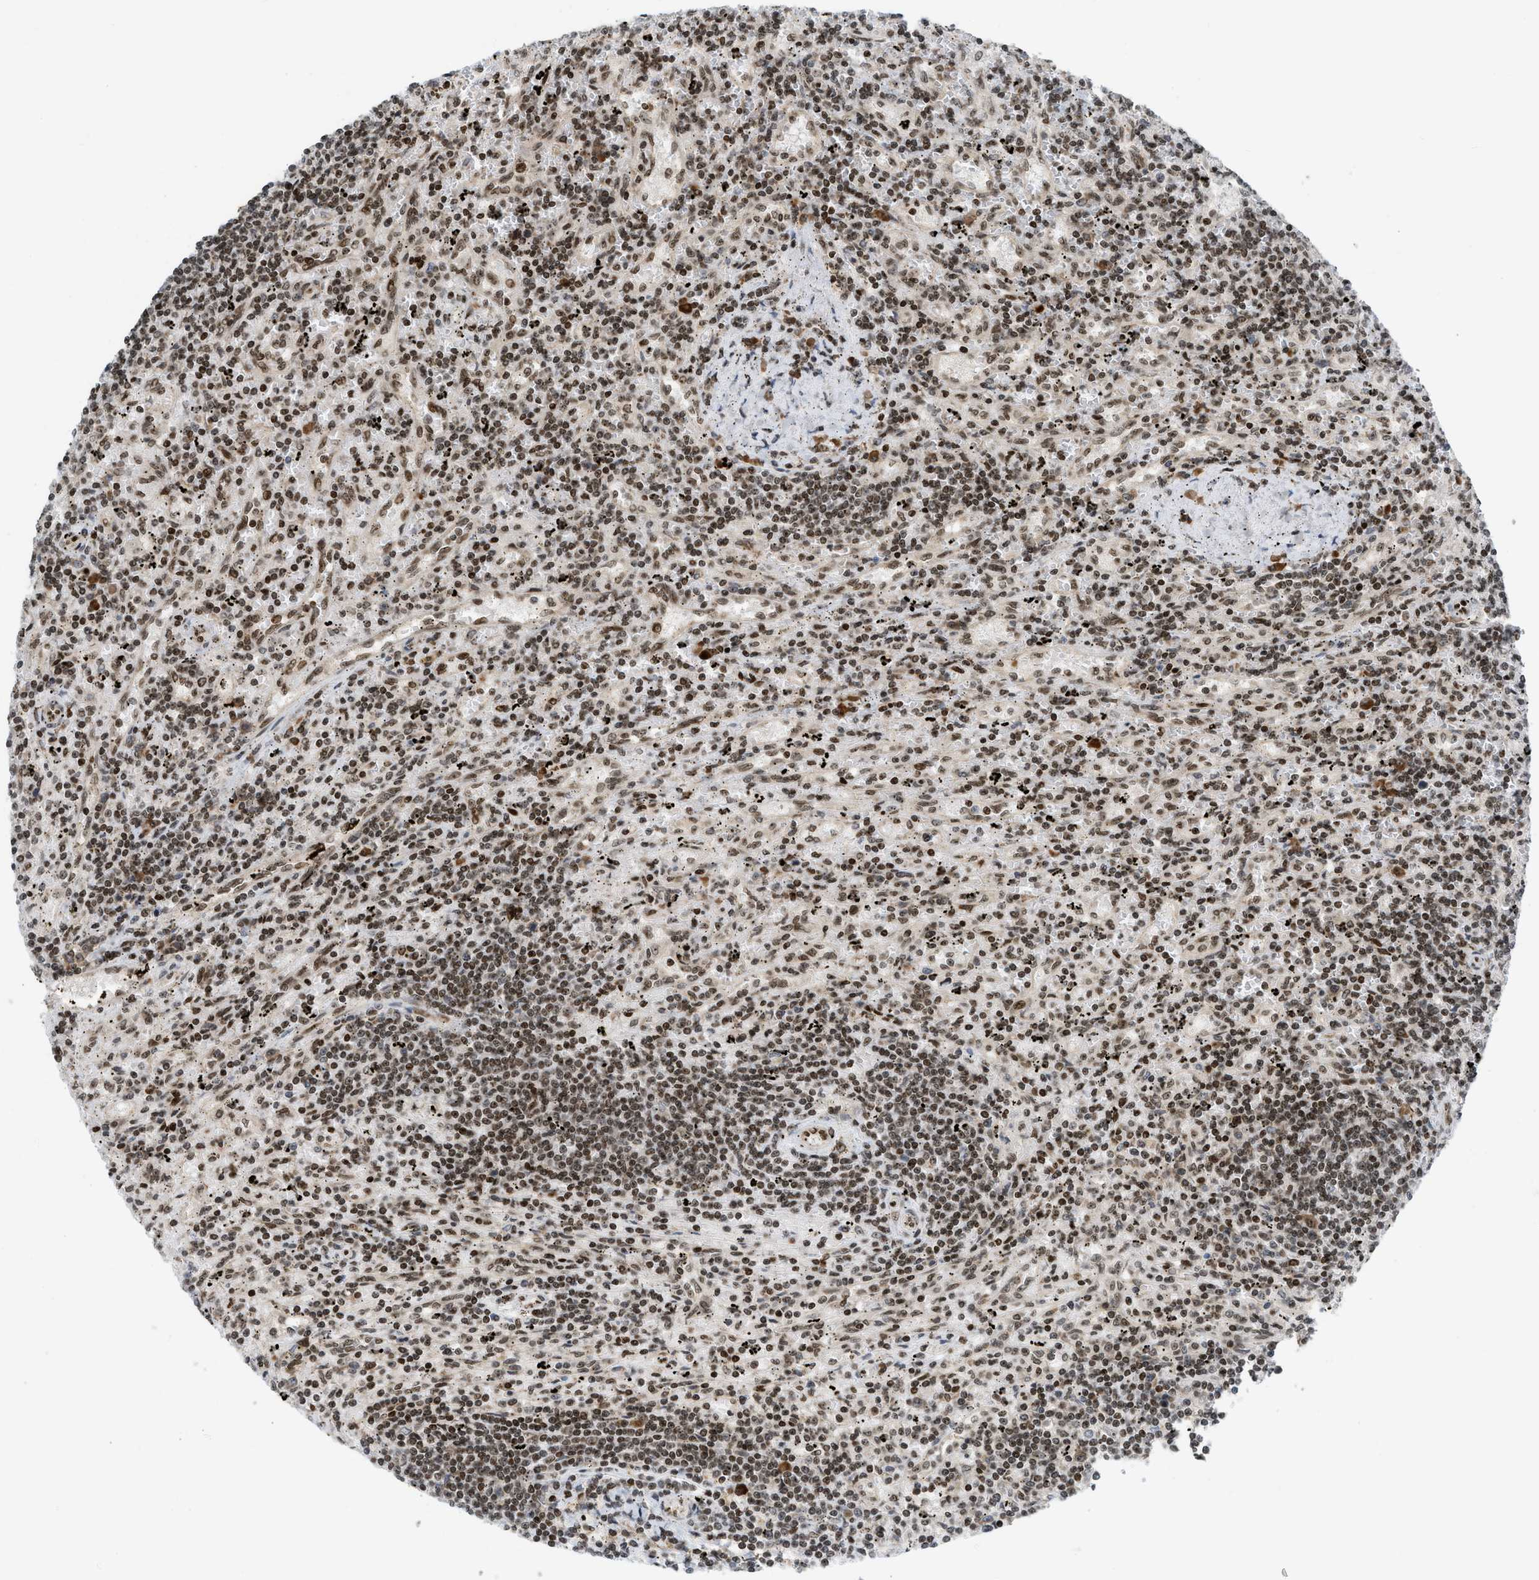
{"staining": {"intensity": "moderate", "quantity": ">75%", "location": "nuclear"}, "tissue": "lymphoma", "cell_type": "Tumor cells", "image_type": "cancer", "snomed": [{"axis": "morphology", "description": "Malignant lymphoma, non-Hodgkin's type, Low grade"}, {"axis": "topography", "description": "Spleen"}], "caption": "A brown stain highlights moderate nuclear expression of a protein in lymphoma tumor cells. (Stains: DAB (3,3'-diaminobenzidine) in brown, nuclei in blue, Microscopy: brightfield microscopy at high magnification).", "gene": "ZNF22", "patient": {"sex": "male", "age": 76}}